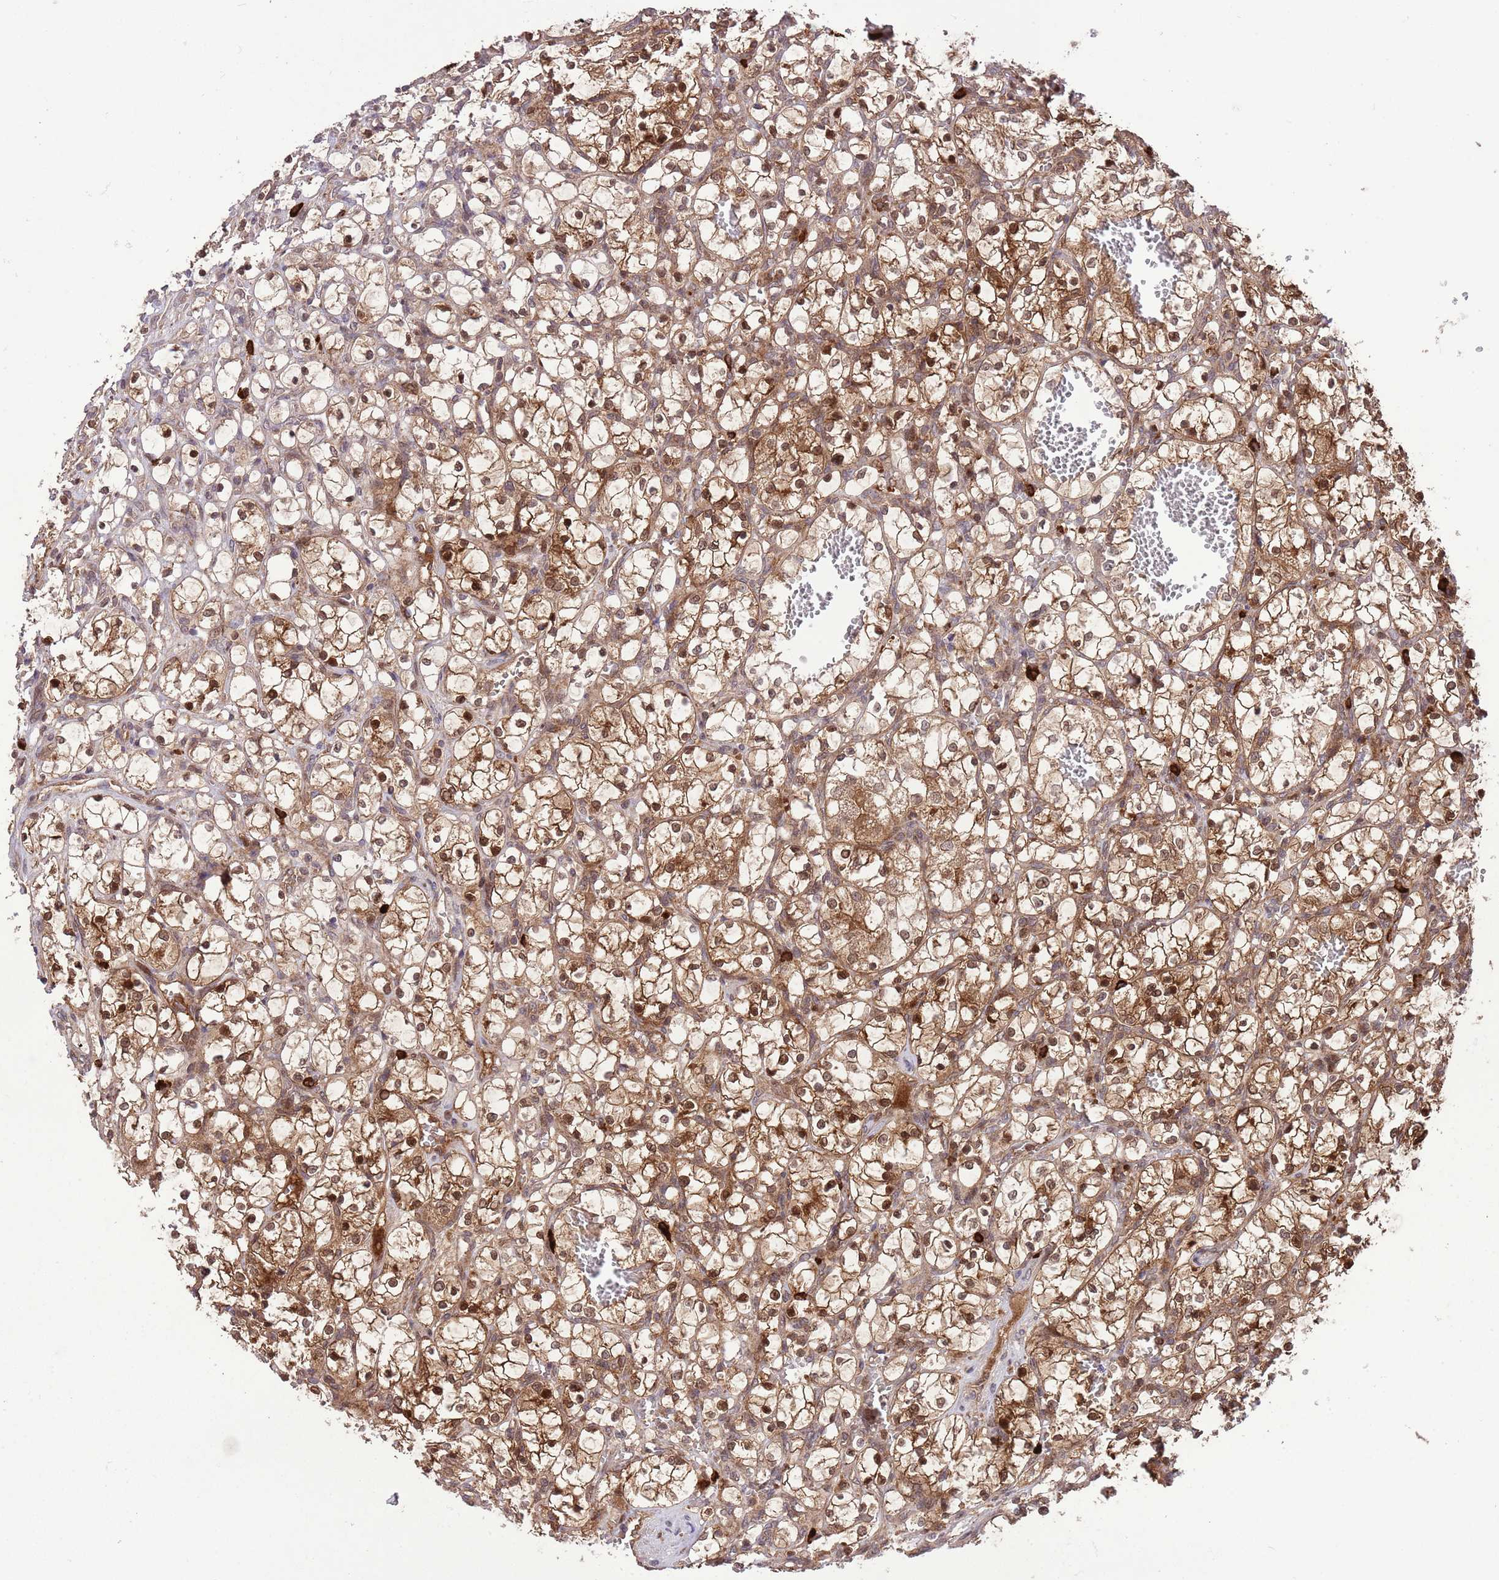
{"staining": {"intensity": "moderate", "quantity": ">75%", "location": "cytoplasmic/membranous,nuclear"}, "tissue": "renal cancer", "cell_type": "Tumor cells", "image_type": "cancer", "snomed": [{"axis": "morphology", "description": "Adenocarcinoma, NOS"}, {"axis": "topography", "description": "Kidney"}], "caption": "IHC of renal adenocarcinoma exhibits medium levels of moderate cytoplasmic/membranous and nuclear expression in about >75% of tumor cells.", "gene": "HDHD2", "patient": {"sex": "female", "age": 69}}